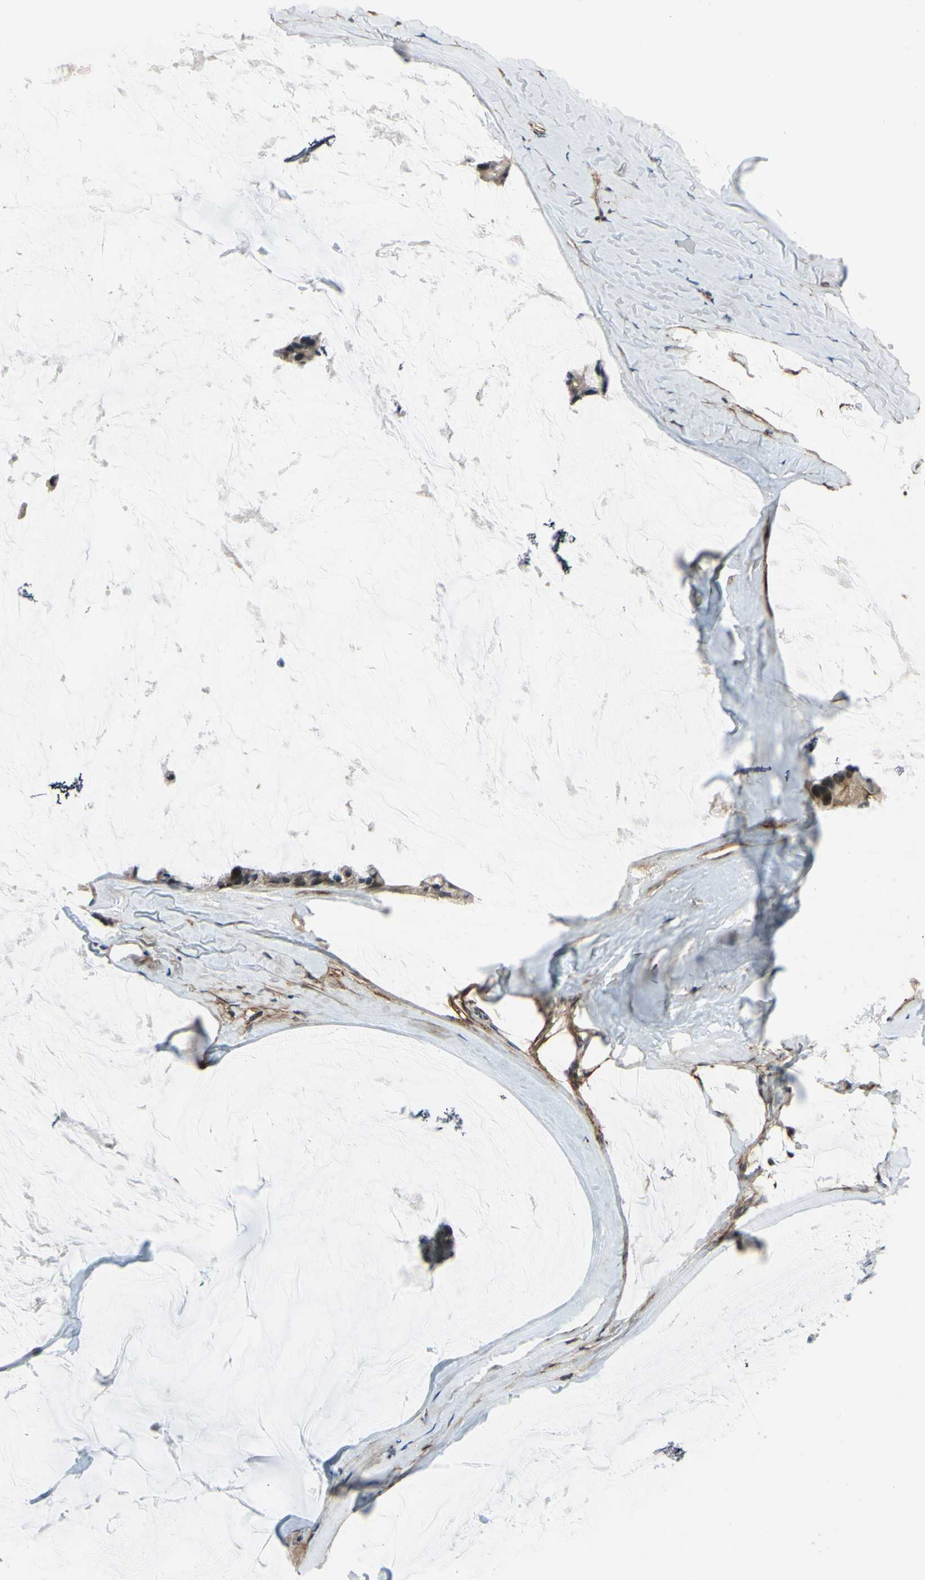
{"staining": {"intensity": "moderate", "quantity": ">75%", "location": "cytoplasmic/membranous,nuclear"}, "tissue": "ovarian cancer", "cell_type": "Tumor cells", "image_type": "cancer", "snomed": [{"axis": "morphology", "description": "Cystadenocarcinoma, mucinous, NOS"}, {"axis": "topography", "description": "Ovary"}], "caption": "Immunohistochemistry image of human ovarian cancer (mucinous cystadenocarcinoma) stained for a protein (brown), which demonstrates medium levels of moderate cytoplasmic/membranous and nuclear positivity in approximately >75% of tumor cells.", "gene": "COMMD9", "patient": {"sex": "female", "age": 39}}